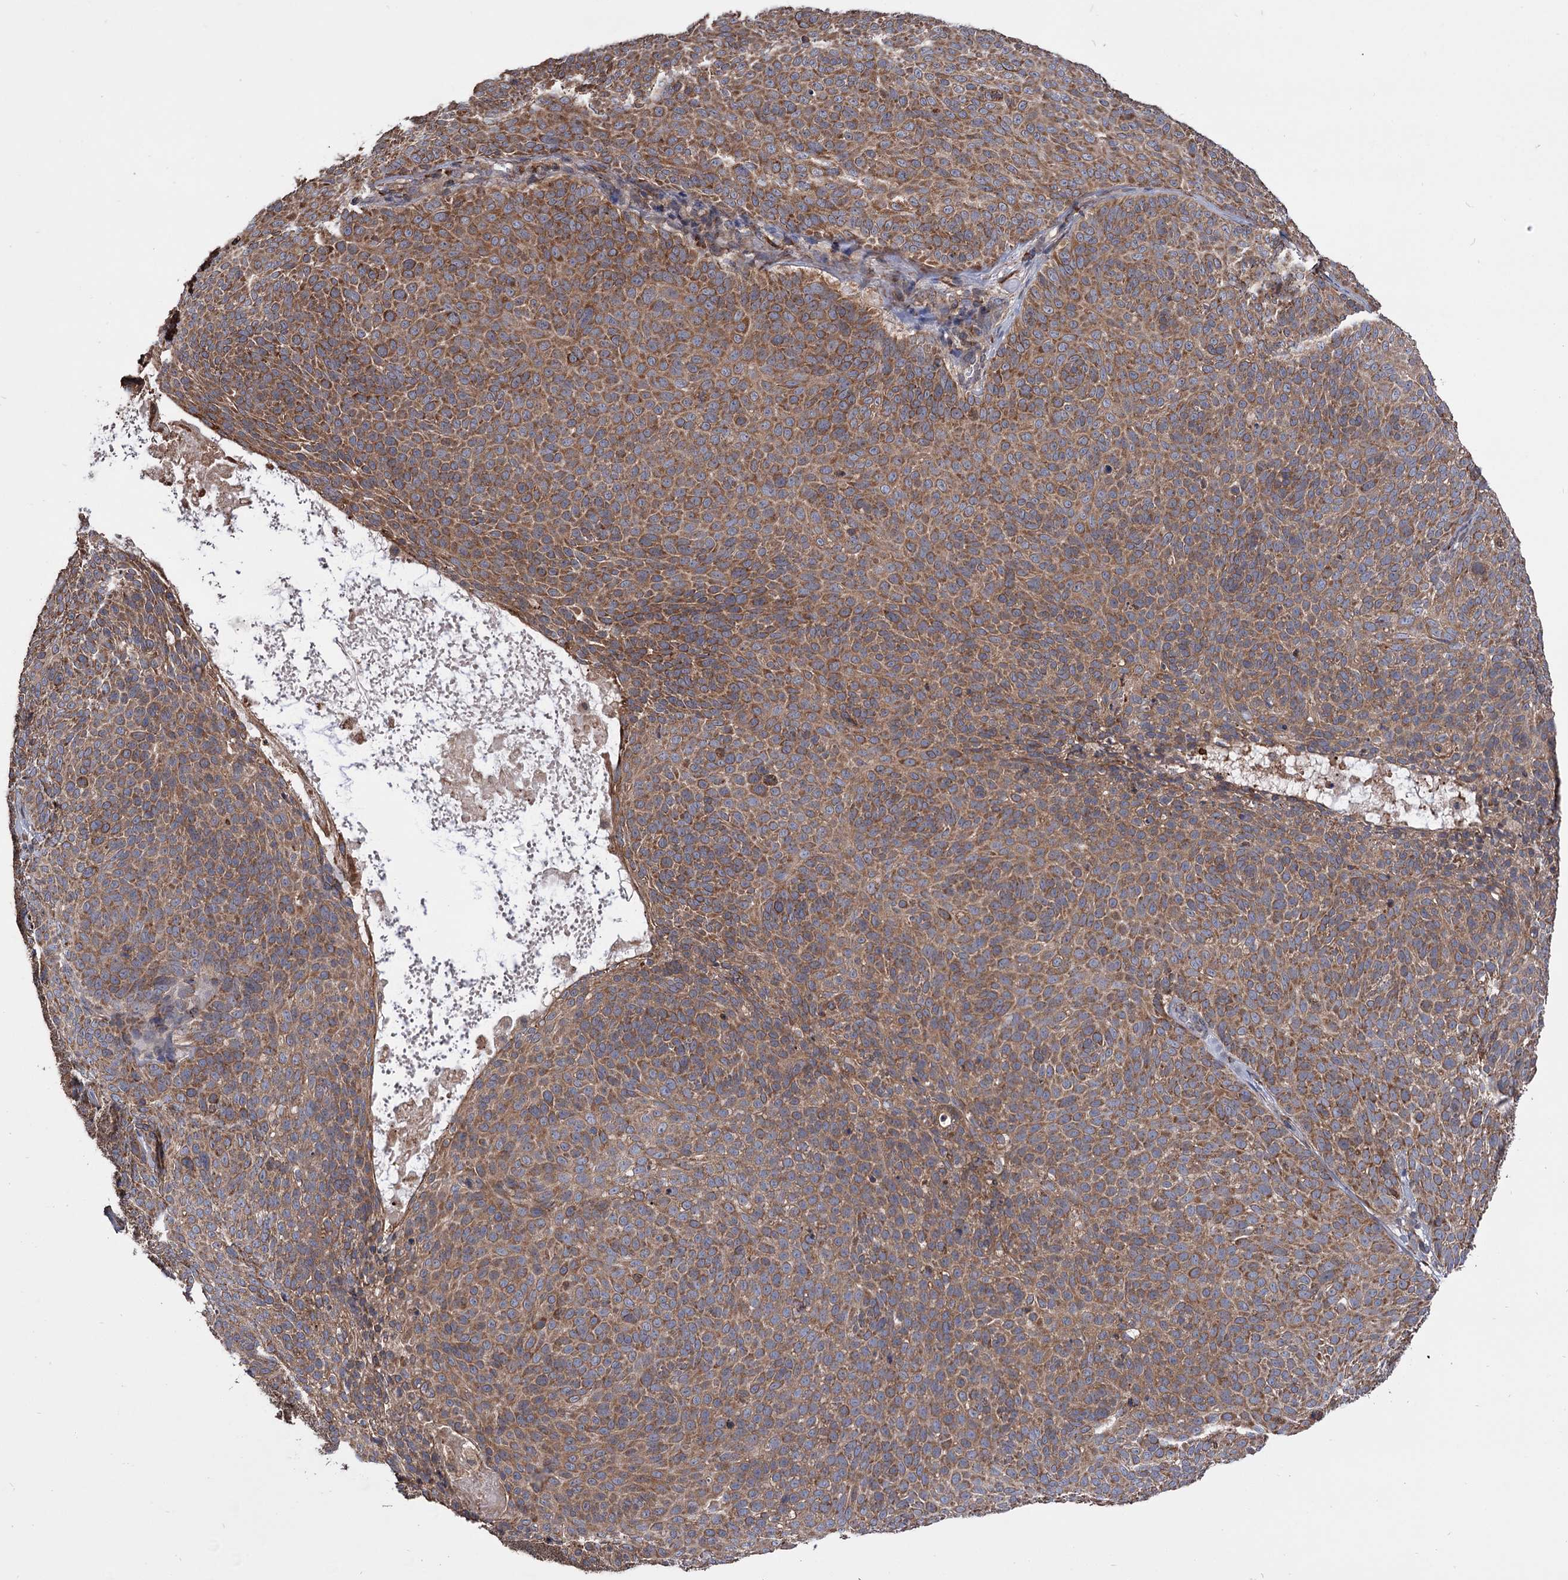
{"staining": {"intensity": "moderate", "quantity": ">75%", "location": "cytoplasmic/membranous"}, "tissue": "skin cancer", "cell_type": "Tumor cells", "image_type": "cancer", "snomed": [{"axis": "morphology", "description": "Basal cell carcinoma"}, {"axis": "topography", "description": "Skin"}], "caption": "There is medium levels of moderate cytoplasmic/membranous staining in tumor cells of skin cancer, as demonstrated by immunohistochemical staining (brown color).", "gene": "CDAN1", "patient": {"sex": "male", "age": 85}}